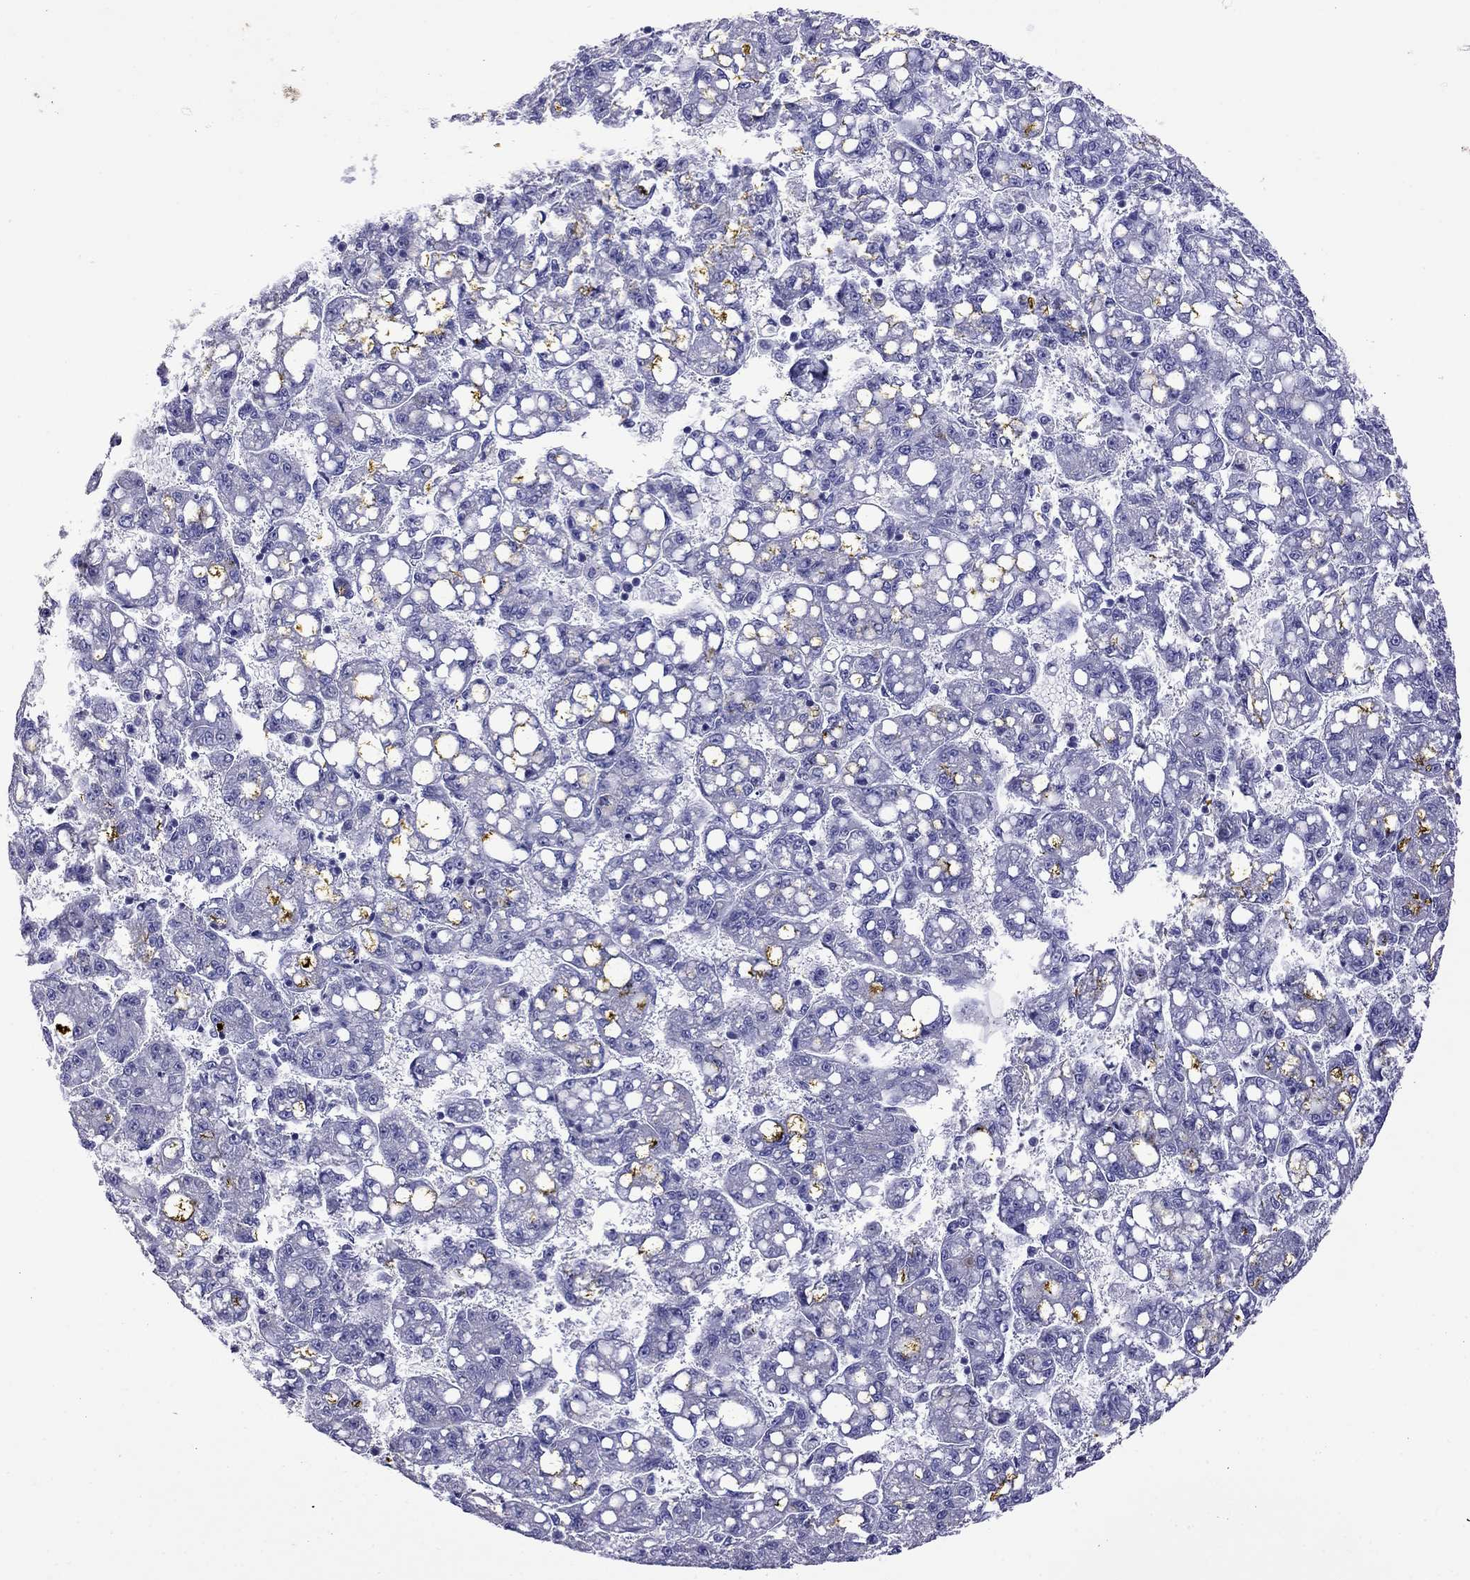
{"staining": {"intensity": "negative", "quantity": "none", "location": "none"}, "tissue": "liver cancer", "cell_type": "Tumor cells", "image_type": "cancer", "snomed": [{"axis": "morphology", "description": "Carcinoma, Hepatocellular, NOS"}, {"axis": "topography", "description": "Liver"}], "caption": "This is an IHC image of liver cancer (hepatocellular carcinoma). There is no staining in tumor cells.", "gene": "STAR", "patient": {"sex": "female", "age": 65}}